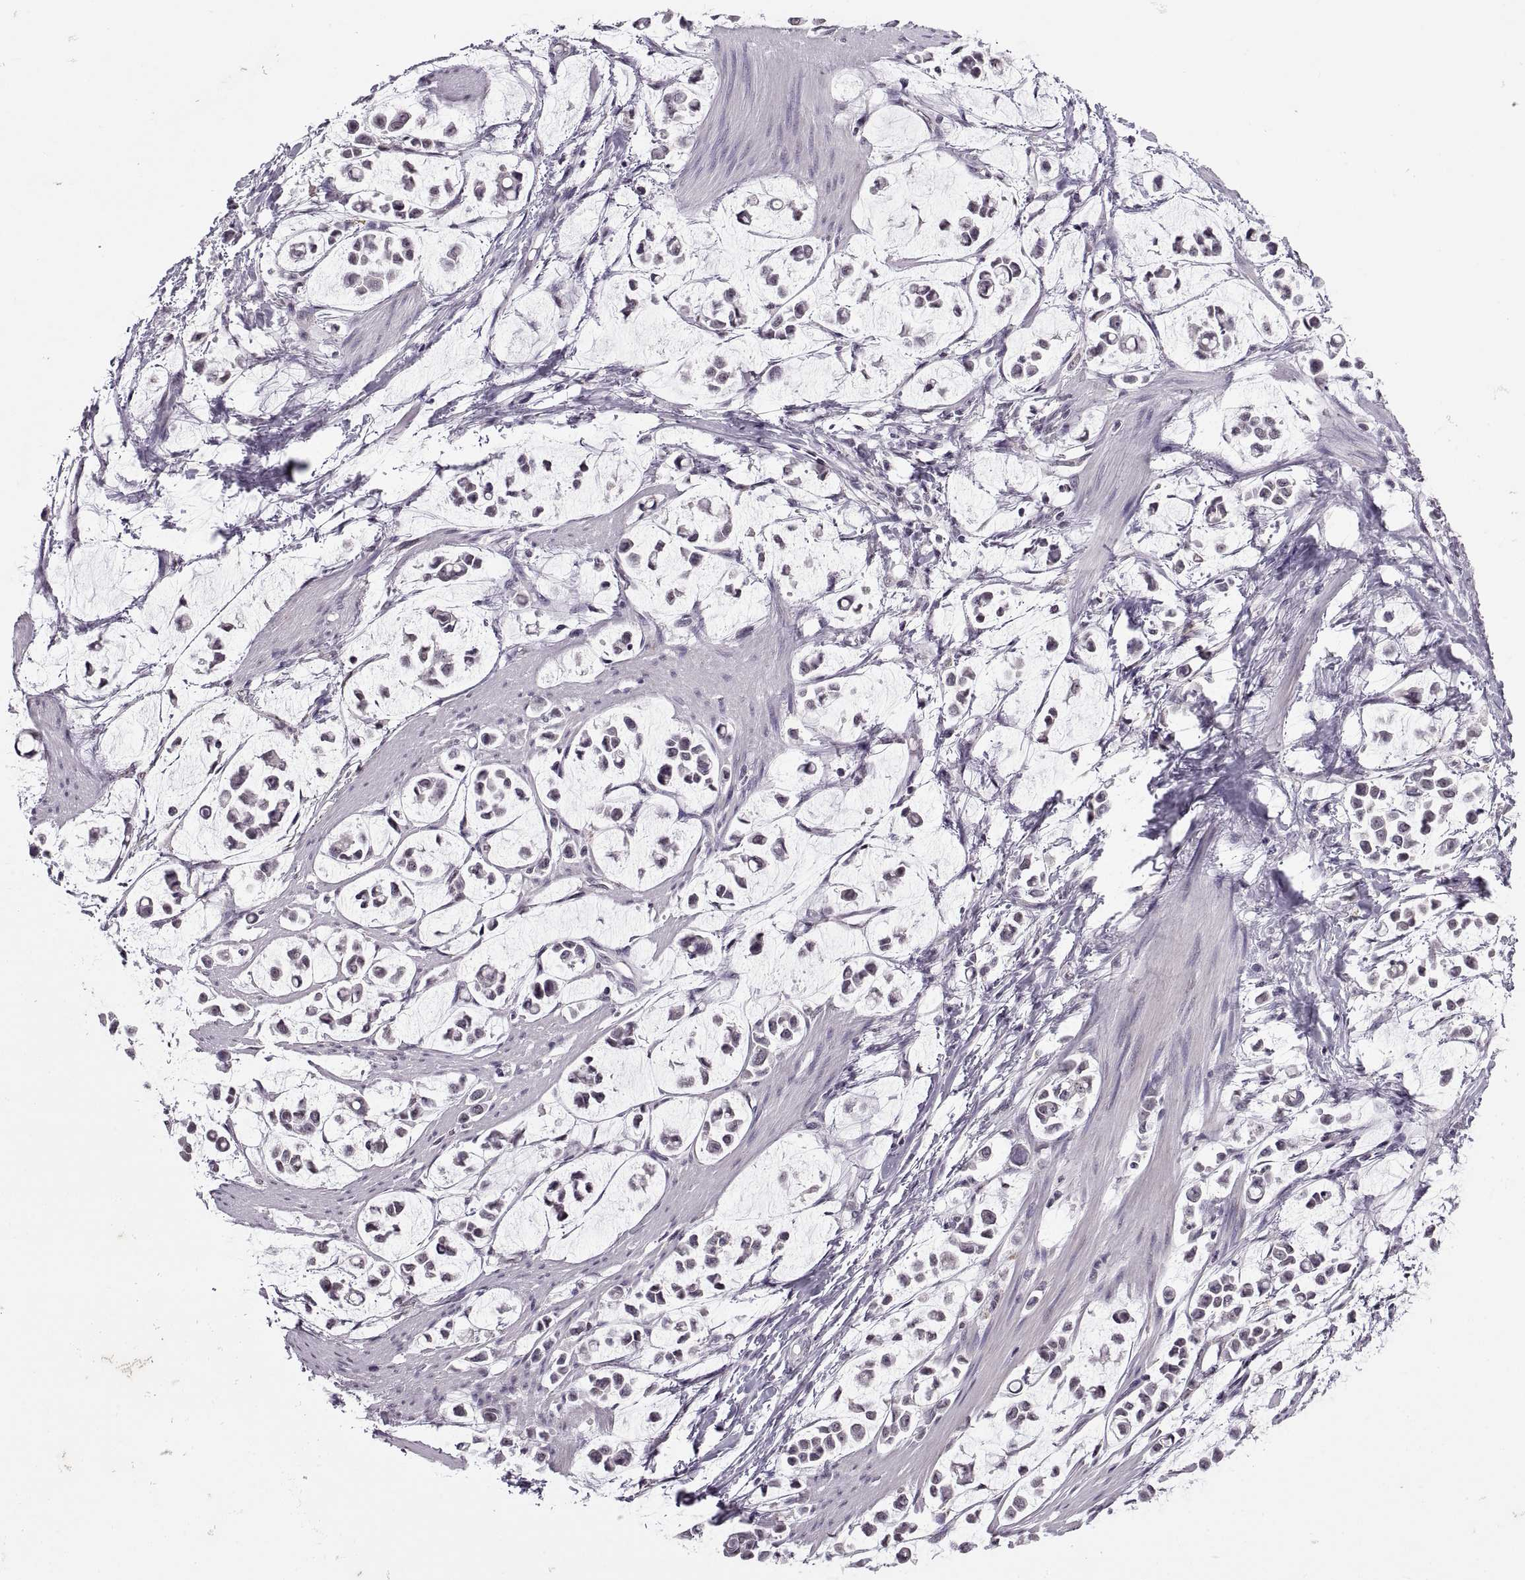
{"staining": {"intensity": "negative", "quantity": "none", "location": "none"}, "tissue": "stomach cancer", "cell_type": "Tumor cells", "image_type": "cancer", "snomed": [{"axis": "morphology", "description": "Adenocarcinoma, NOS"}, {"axis": "topography", "description": "Stomach"}], "caption": "Adenocarcinoma (stomach) was stained to show a protein in brown. There is no significant staining in tumor cells.", "gene": "OTP", "patient": {"sex": "male", "age": 82}}